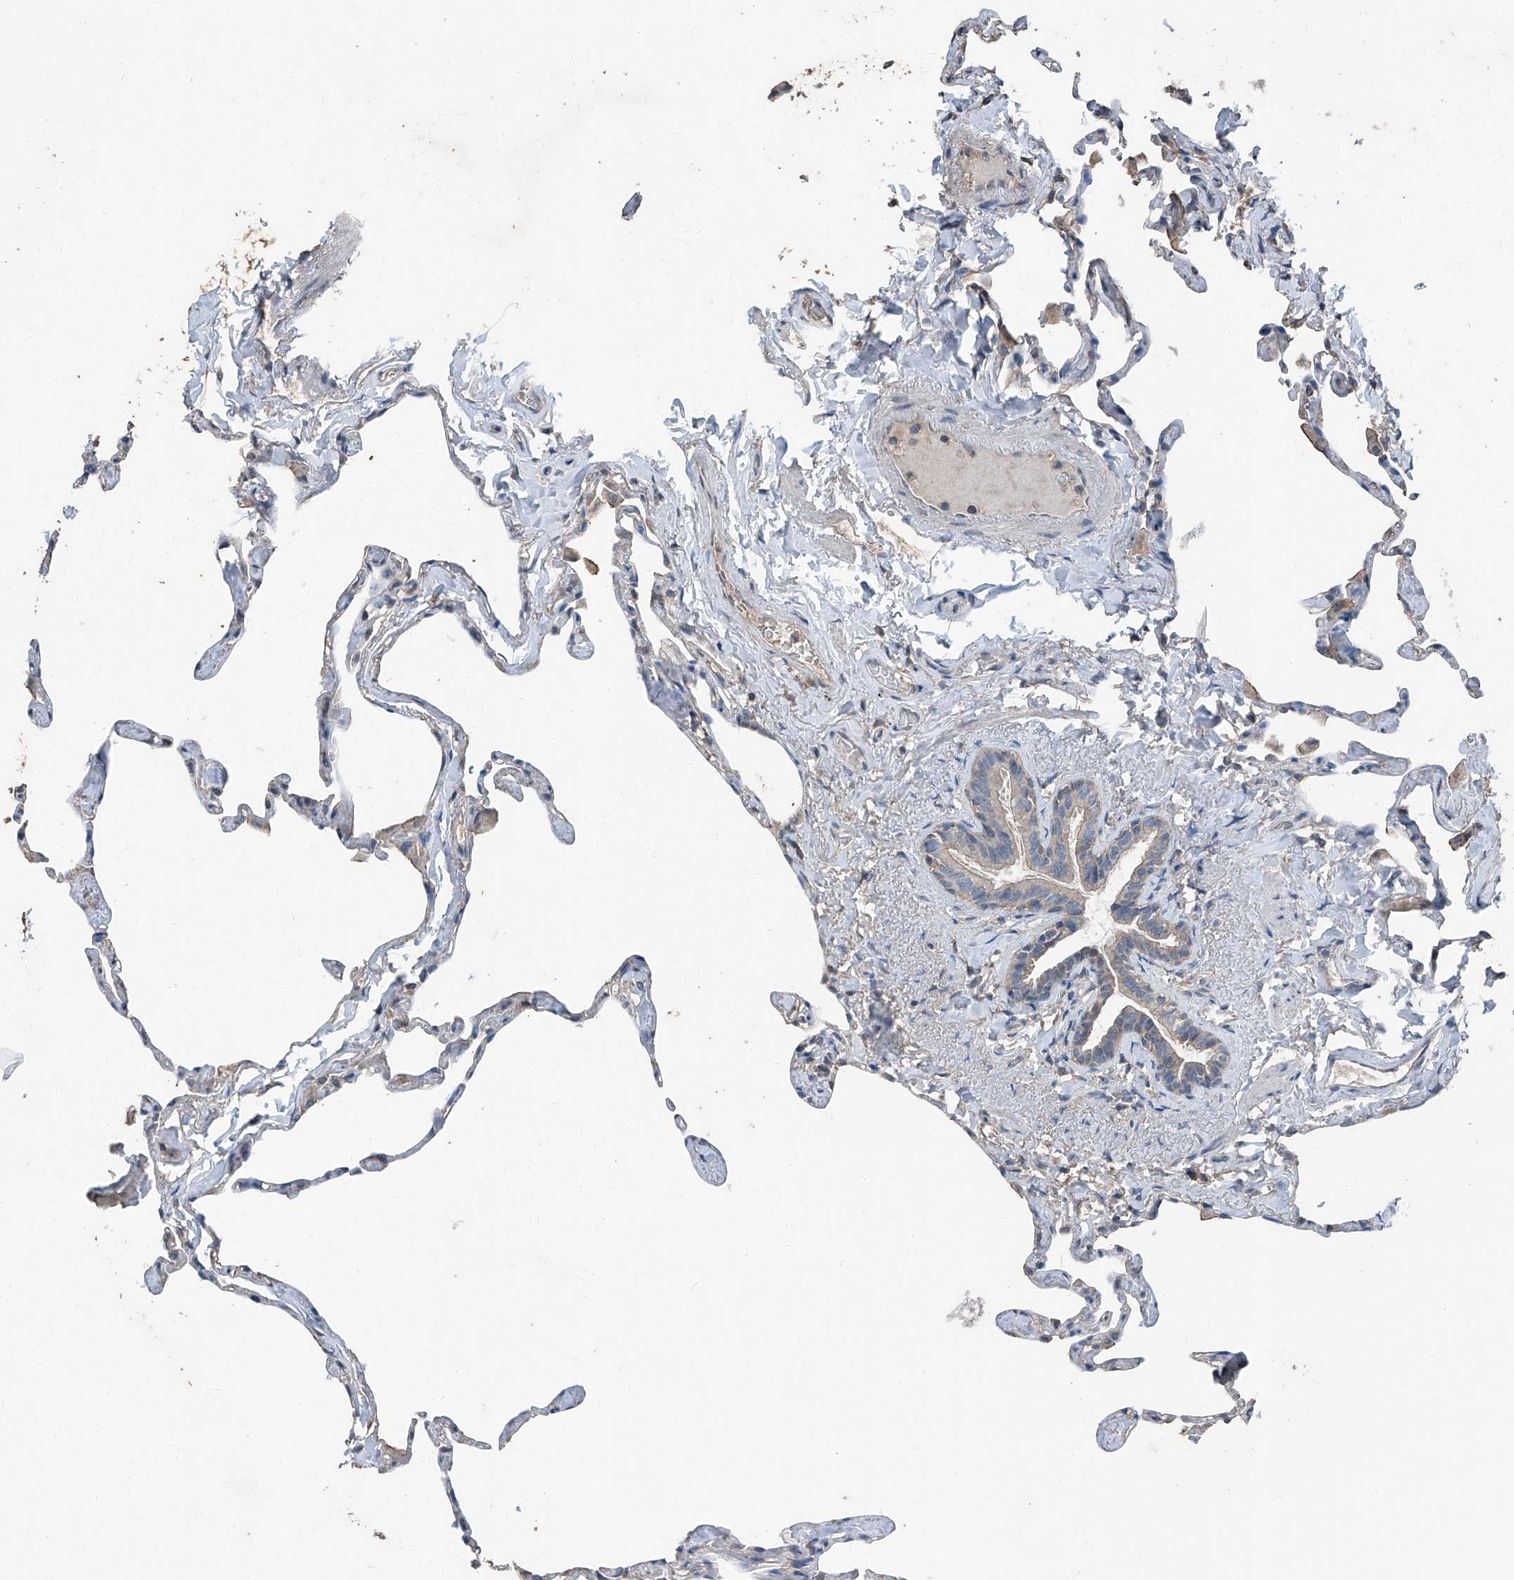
{"staining": {"intensity": "negative", "quantity": "none", "location": "none"}, "tissue": "lung", "cell_type": "Alveolar cells", "image_type": "normal", "snomed": [{"axis": "morphology", "description": "Normal tissue, NOS"}, {"axis": "topography", "description": "Lung"}], "caption": "This is a micrograph of IHC staining of unremarkable lung, which shows no staining in alveolar cells. The staining was performed using DAB (3,3'-diaminobenzidine) to visualize the protein expression in brown, while the nuclei were stained in blue with hematoxylin (Magnification: 20x).", "gene": "MAMLD1", "patient": {"sex": "male", "age": 65}}